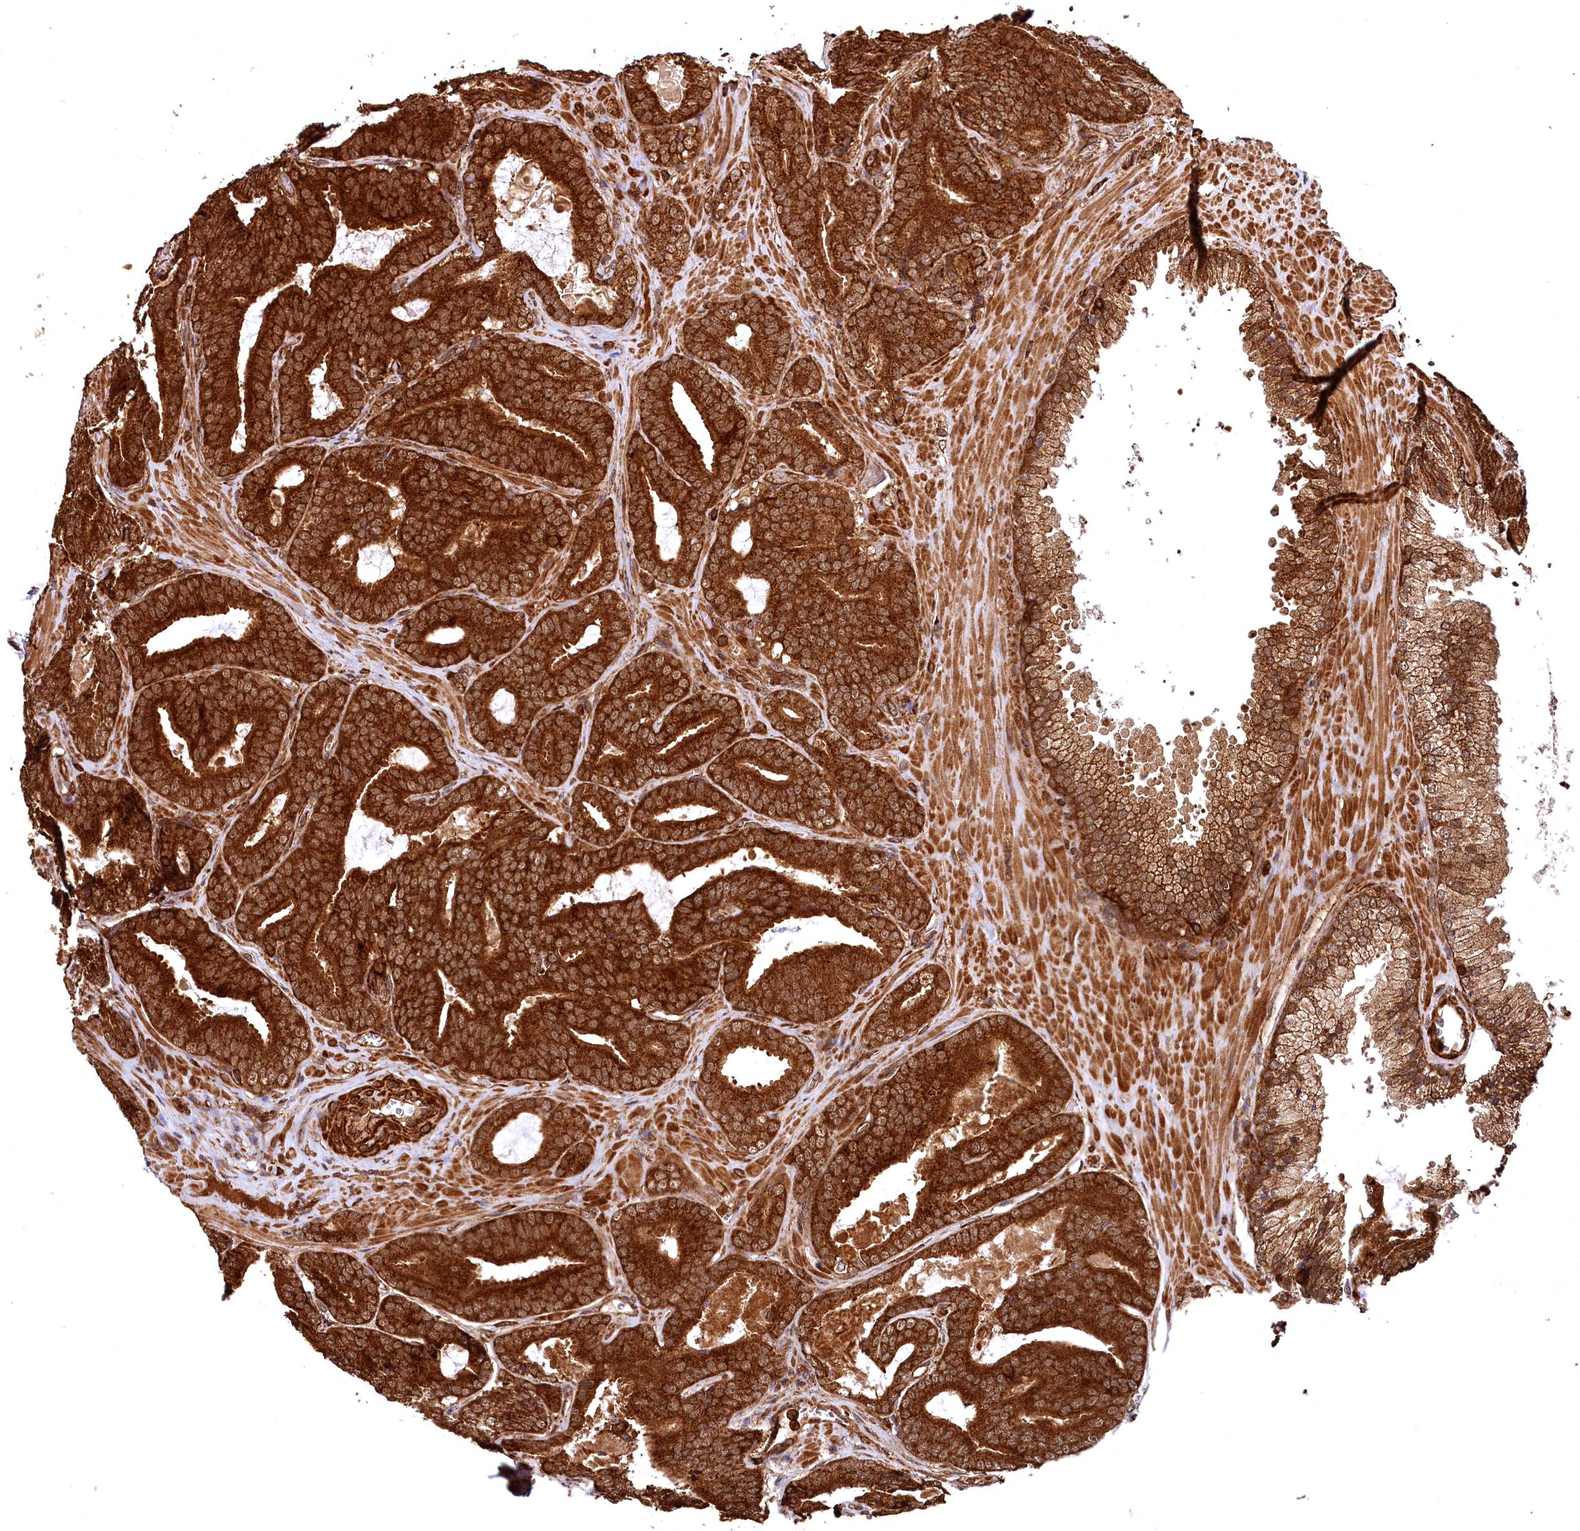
{"staining": {"intensity": "strong", "quantity": ">75%", "location": "cytoplasmic/membranous"}, "tissue": "prostate cancer", "cell_type": "Tumor cells", "image_type": "cancer", "snomed": [{"axis": "morphology", "description": "Adenocarcinoma, High grade"}, {"axis": "topography", "description": "Prostate"}], "caption": "This micrograph demonstrates immunohistochemistry (IHC) staining of human prostate high-grade adenocarcinoma, with high strong cytoplasmic/membranous staining in approximately >75% of tumor cells.", "gene": "STUB1", "patient": {"sex": "male", "age": 66}}